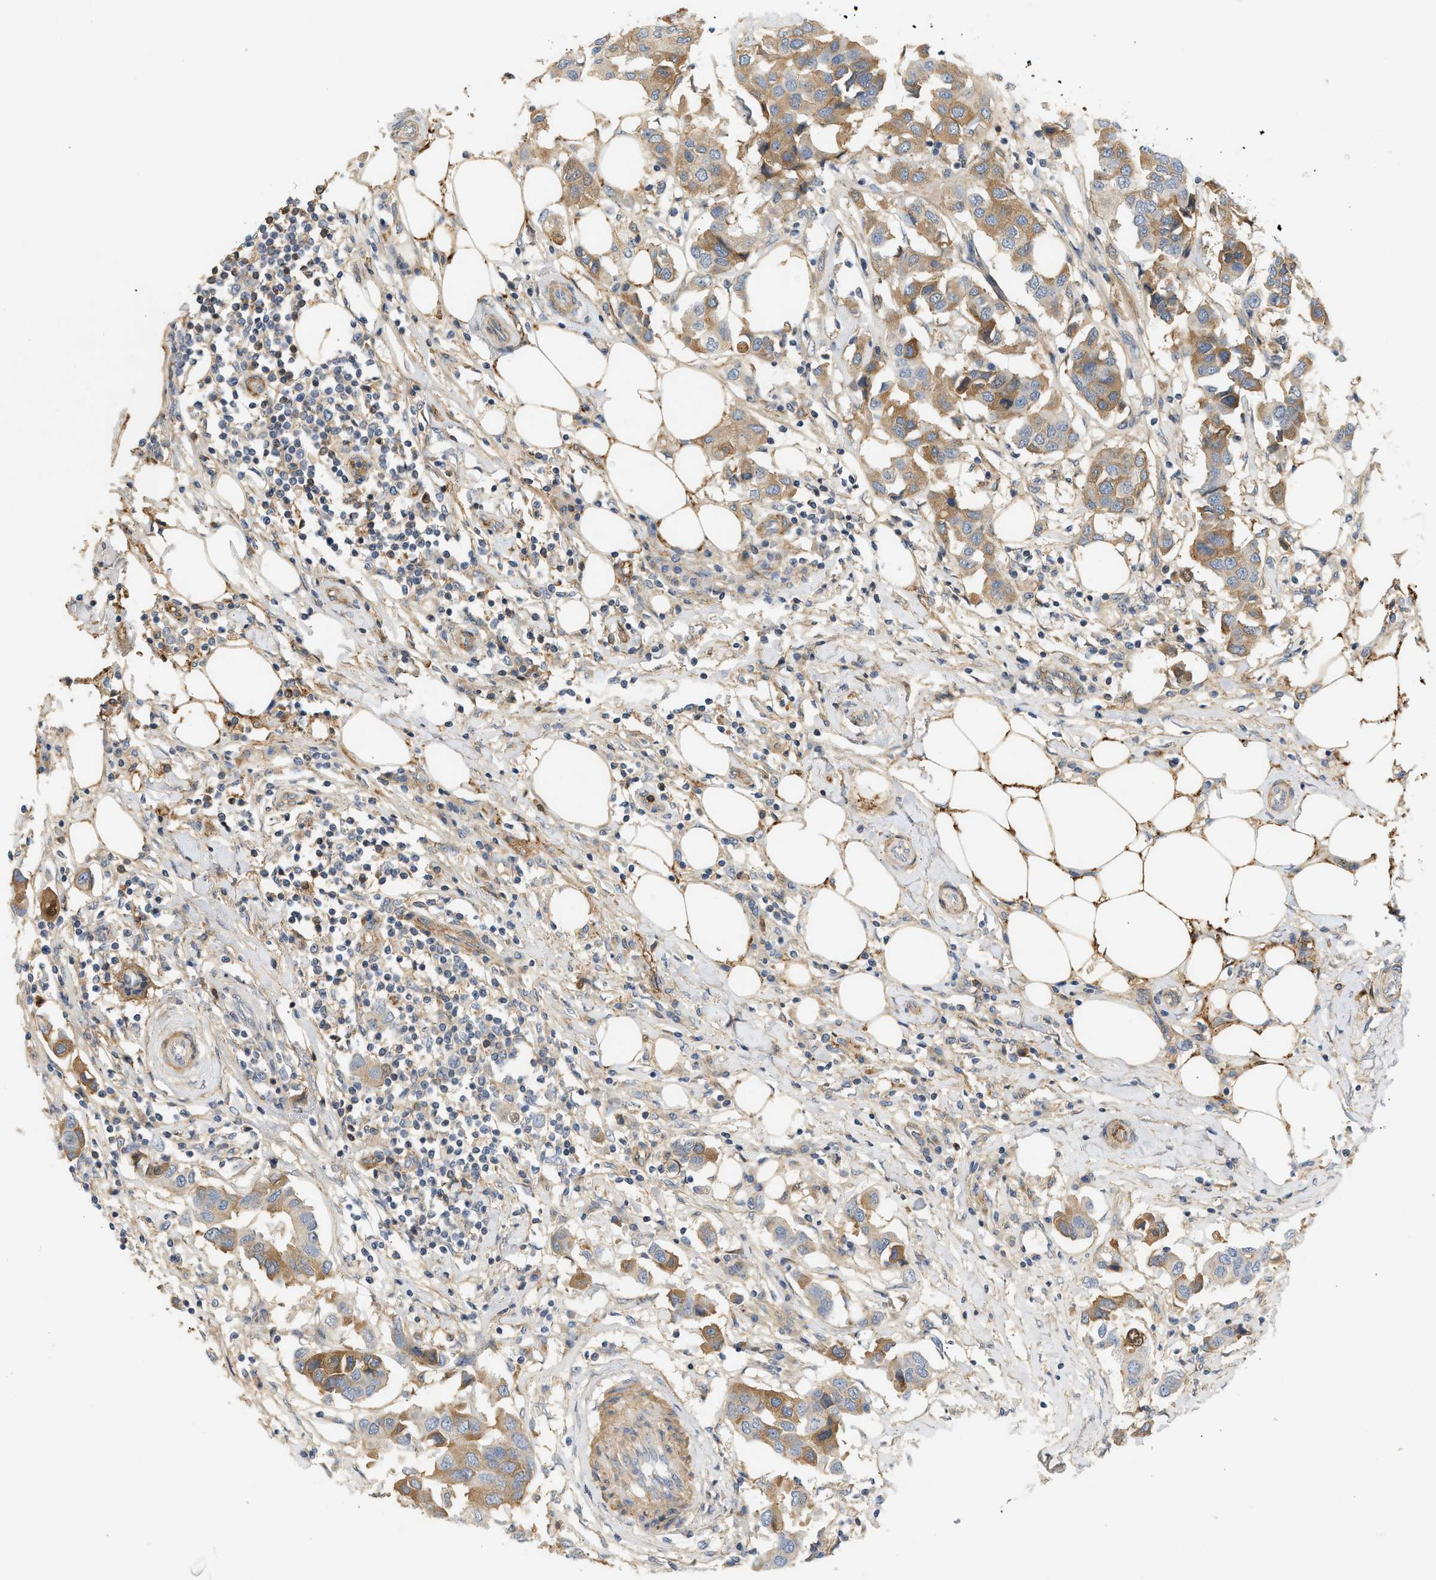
{"staining": {"intensity": "weak", "quantity": ">75%", "location": "cytoplasmic/membranous"}, "tissue": "breast cancer", "cell_type": "Tumor cells", "image_type": "cancer", "snomed": [{"axis": "morphology", "description": "Duct carcinoma"}, {"axis": "topography", "description": "Breast"}], "caption": "Immunohistochemical staining of breast intraductal carcinoma exhibits low levels of weak cytoplasmic/membranous positivity in approximately >75% of tumor cells.", "gene": "F8", "patient": {"sex": "female", "age": 80}}